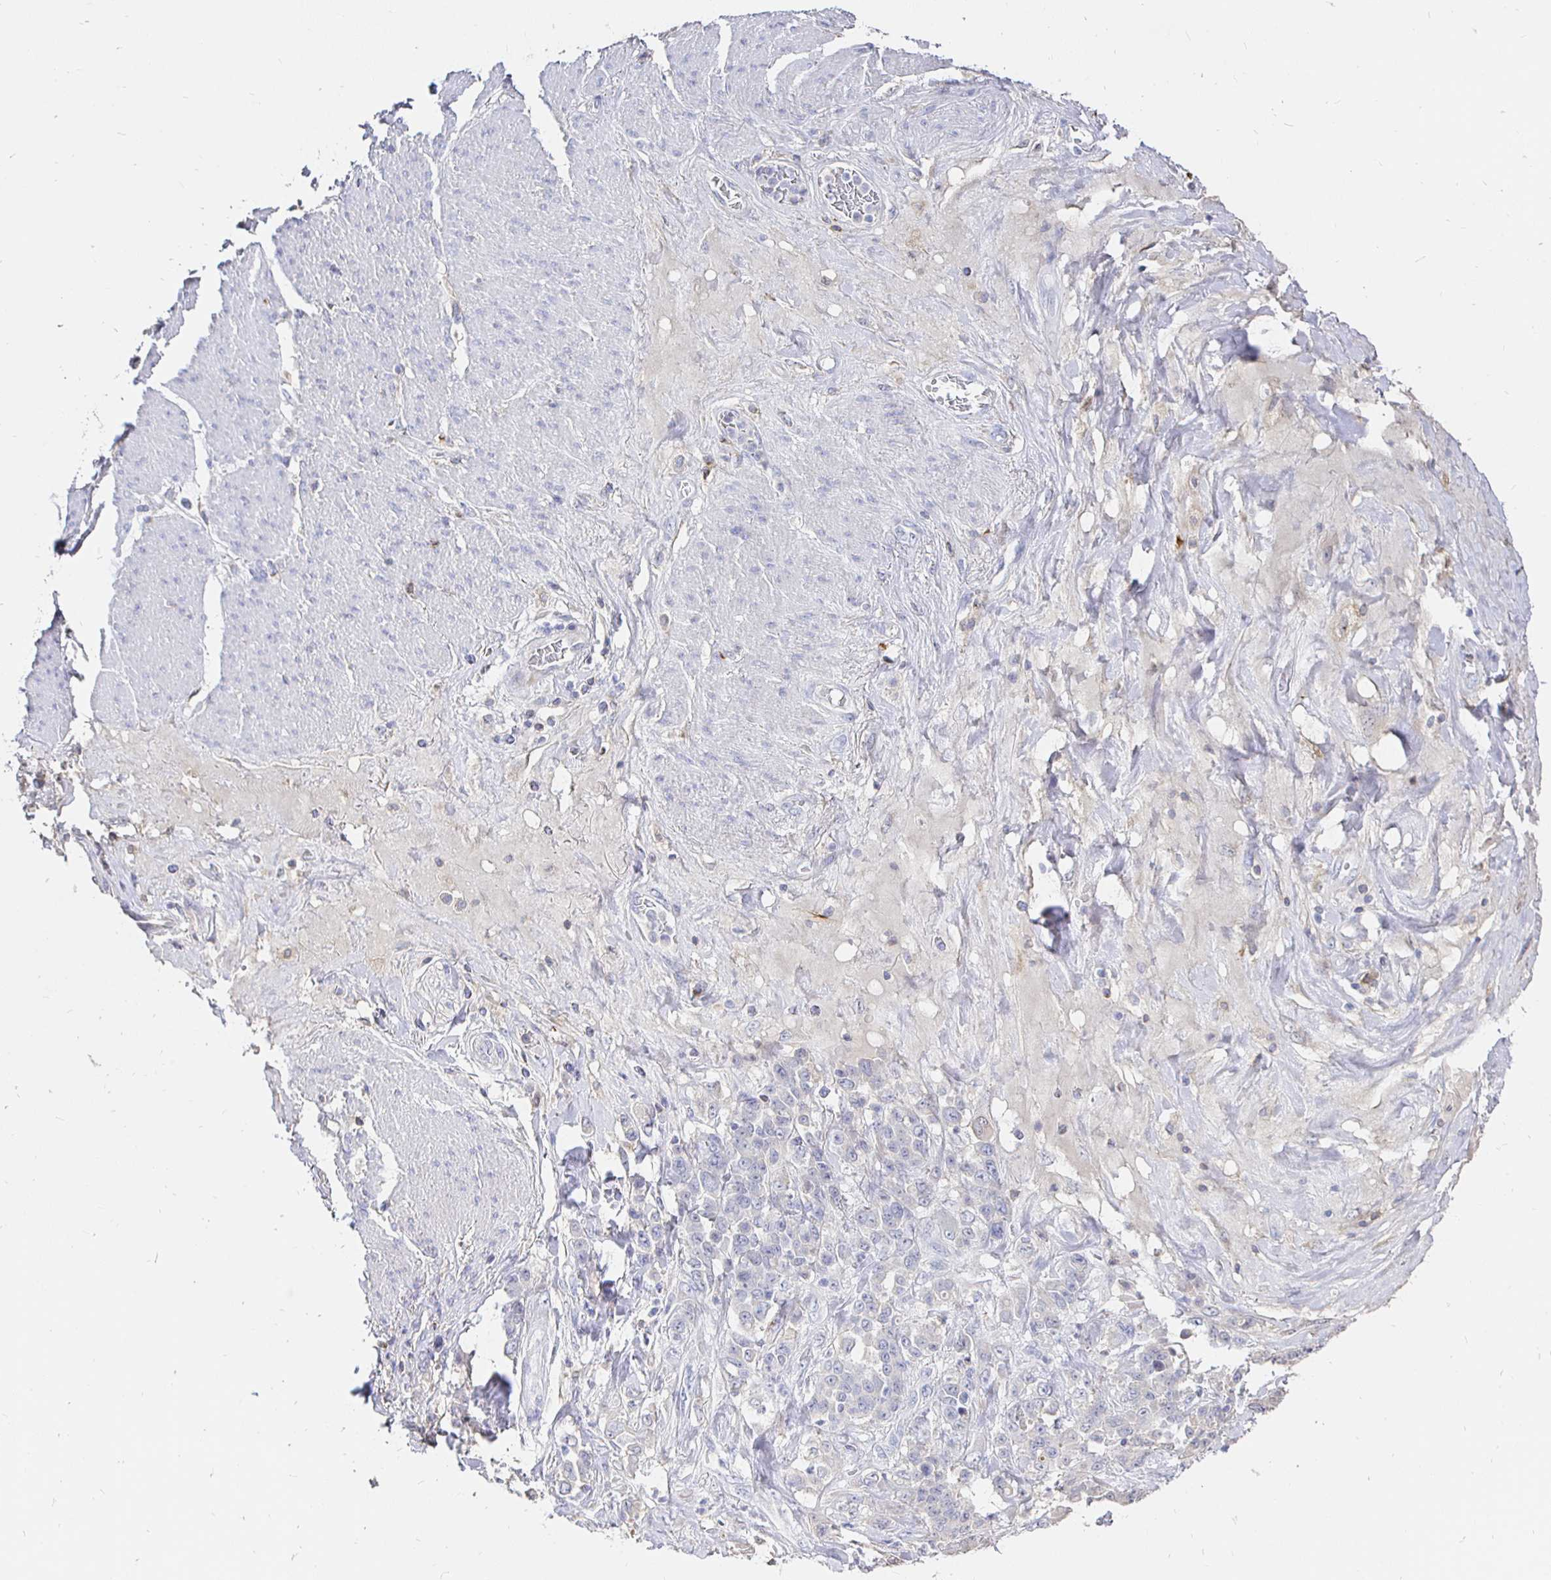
{"staining": {"intensity": "negative", "quantity": "none", "location": "none"}, "tissue": "stomach cancer", "cell_type": "Tumor cells", "image_type": "cancer", "snomed": [{"axis": "morphology", "description": "Adenocarcinoma, NOS"}, {"axis": "topography", "description": "Stomach"}], "caption": "IHC photomicrograph of neoplastic tissue: adenocarcinoma (stomach) stained with DAB (3,3'-diaminobenzidine) displays no significant protein staining in tumor cells.", "gene": "CXCR3", "patient": {"sex": "female", "age": 79}}